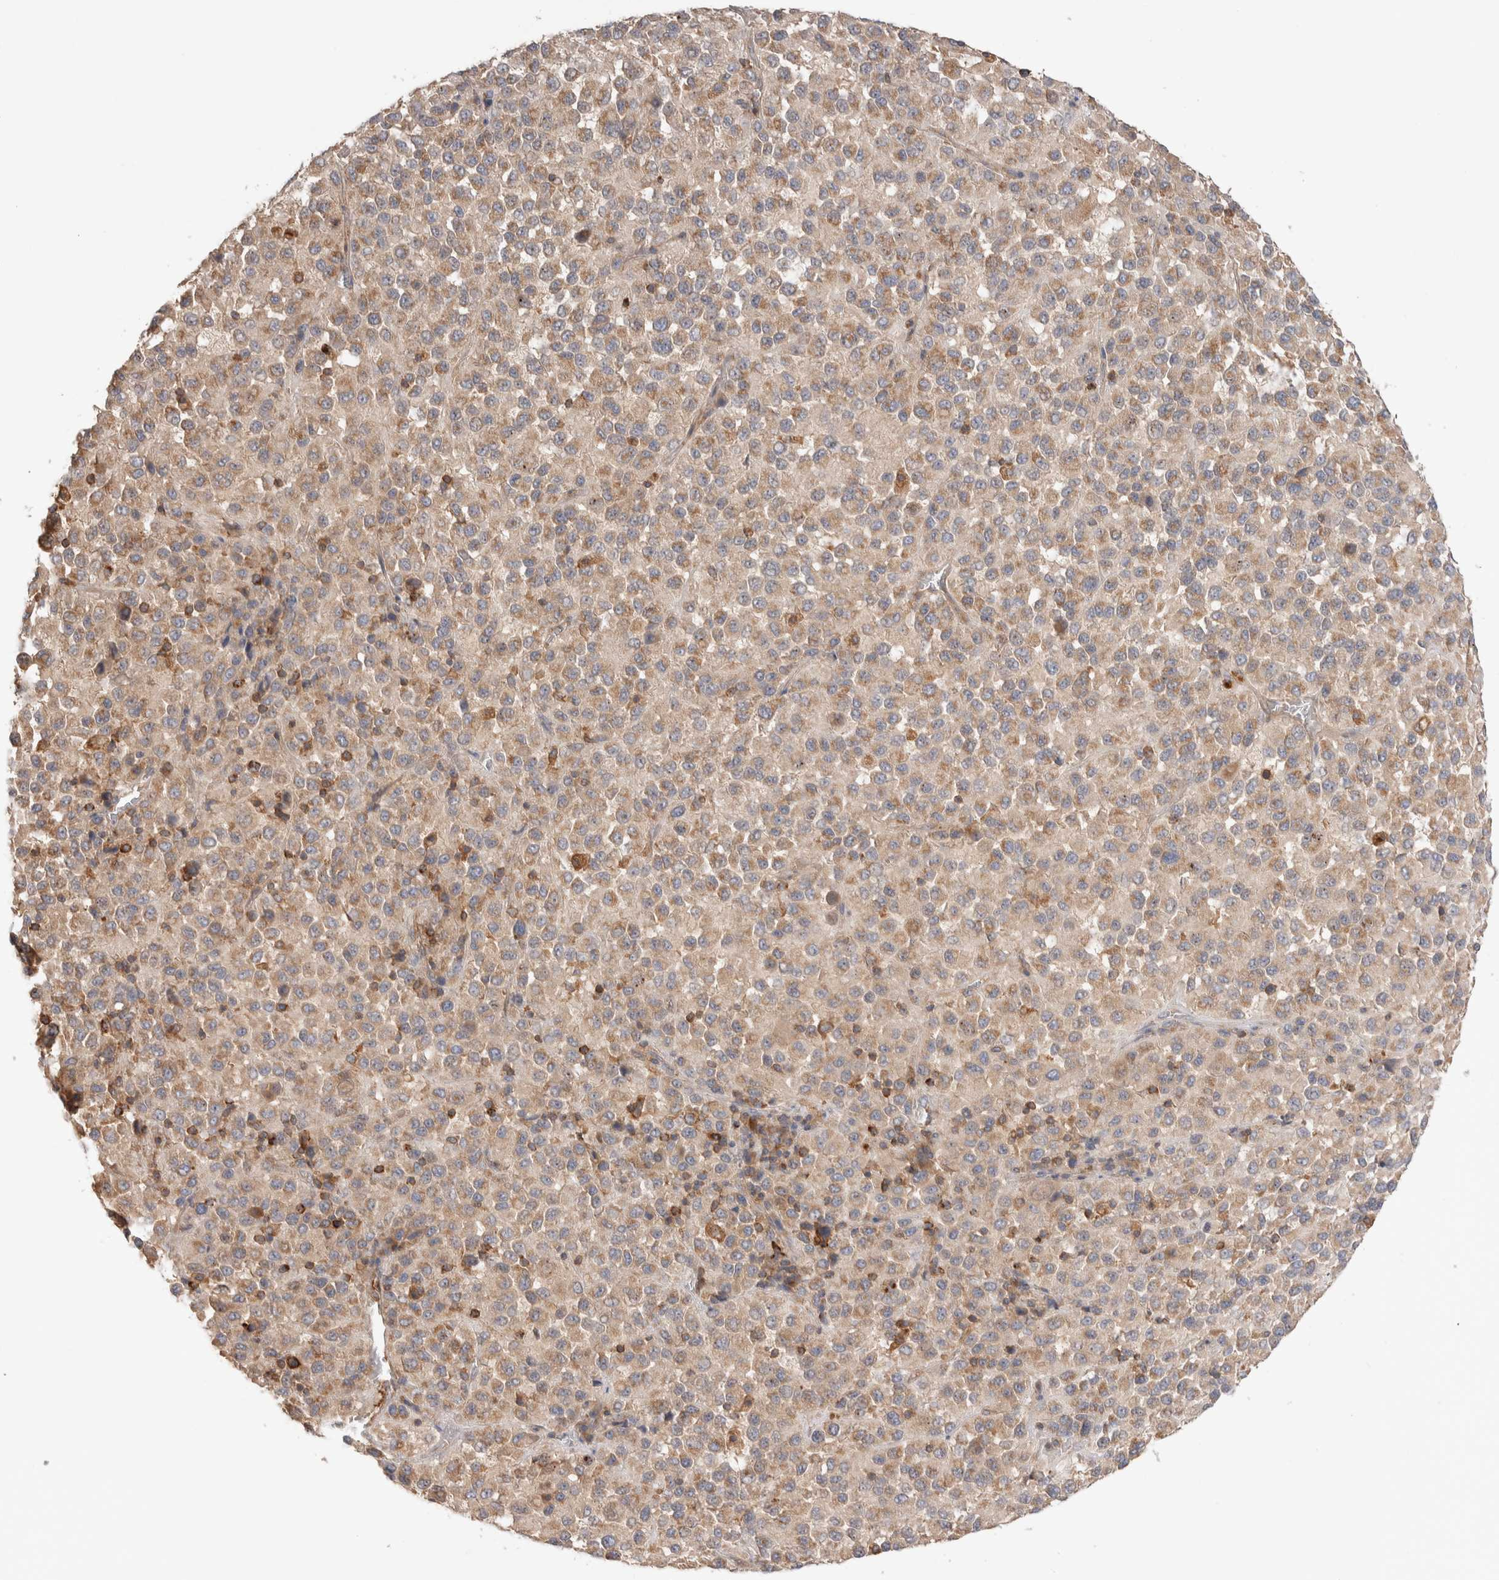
{"staining": {"intensity": "weak", "quantity": ">75%", "location": "cytoplasmic/membranous"}, "tissue": "melanoma", "cell_type": "Tumor cells", "image_type": "cancer", "snomed": [{"axis": "morphology", "description": "Malignant melanoma, Metastatic site"}, {"axis": "topography", "description": "Lung"}], "caption": "Protein analysis of malignant melanoma (metastatic site) tissue displays weak cytoplasmic/membranous staining in about >75% of tumor cells.", "gene": "DEPTOR", "patient": {"sex": "male", "age": 64}}